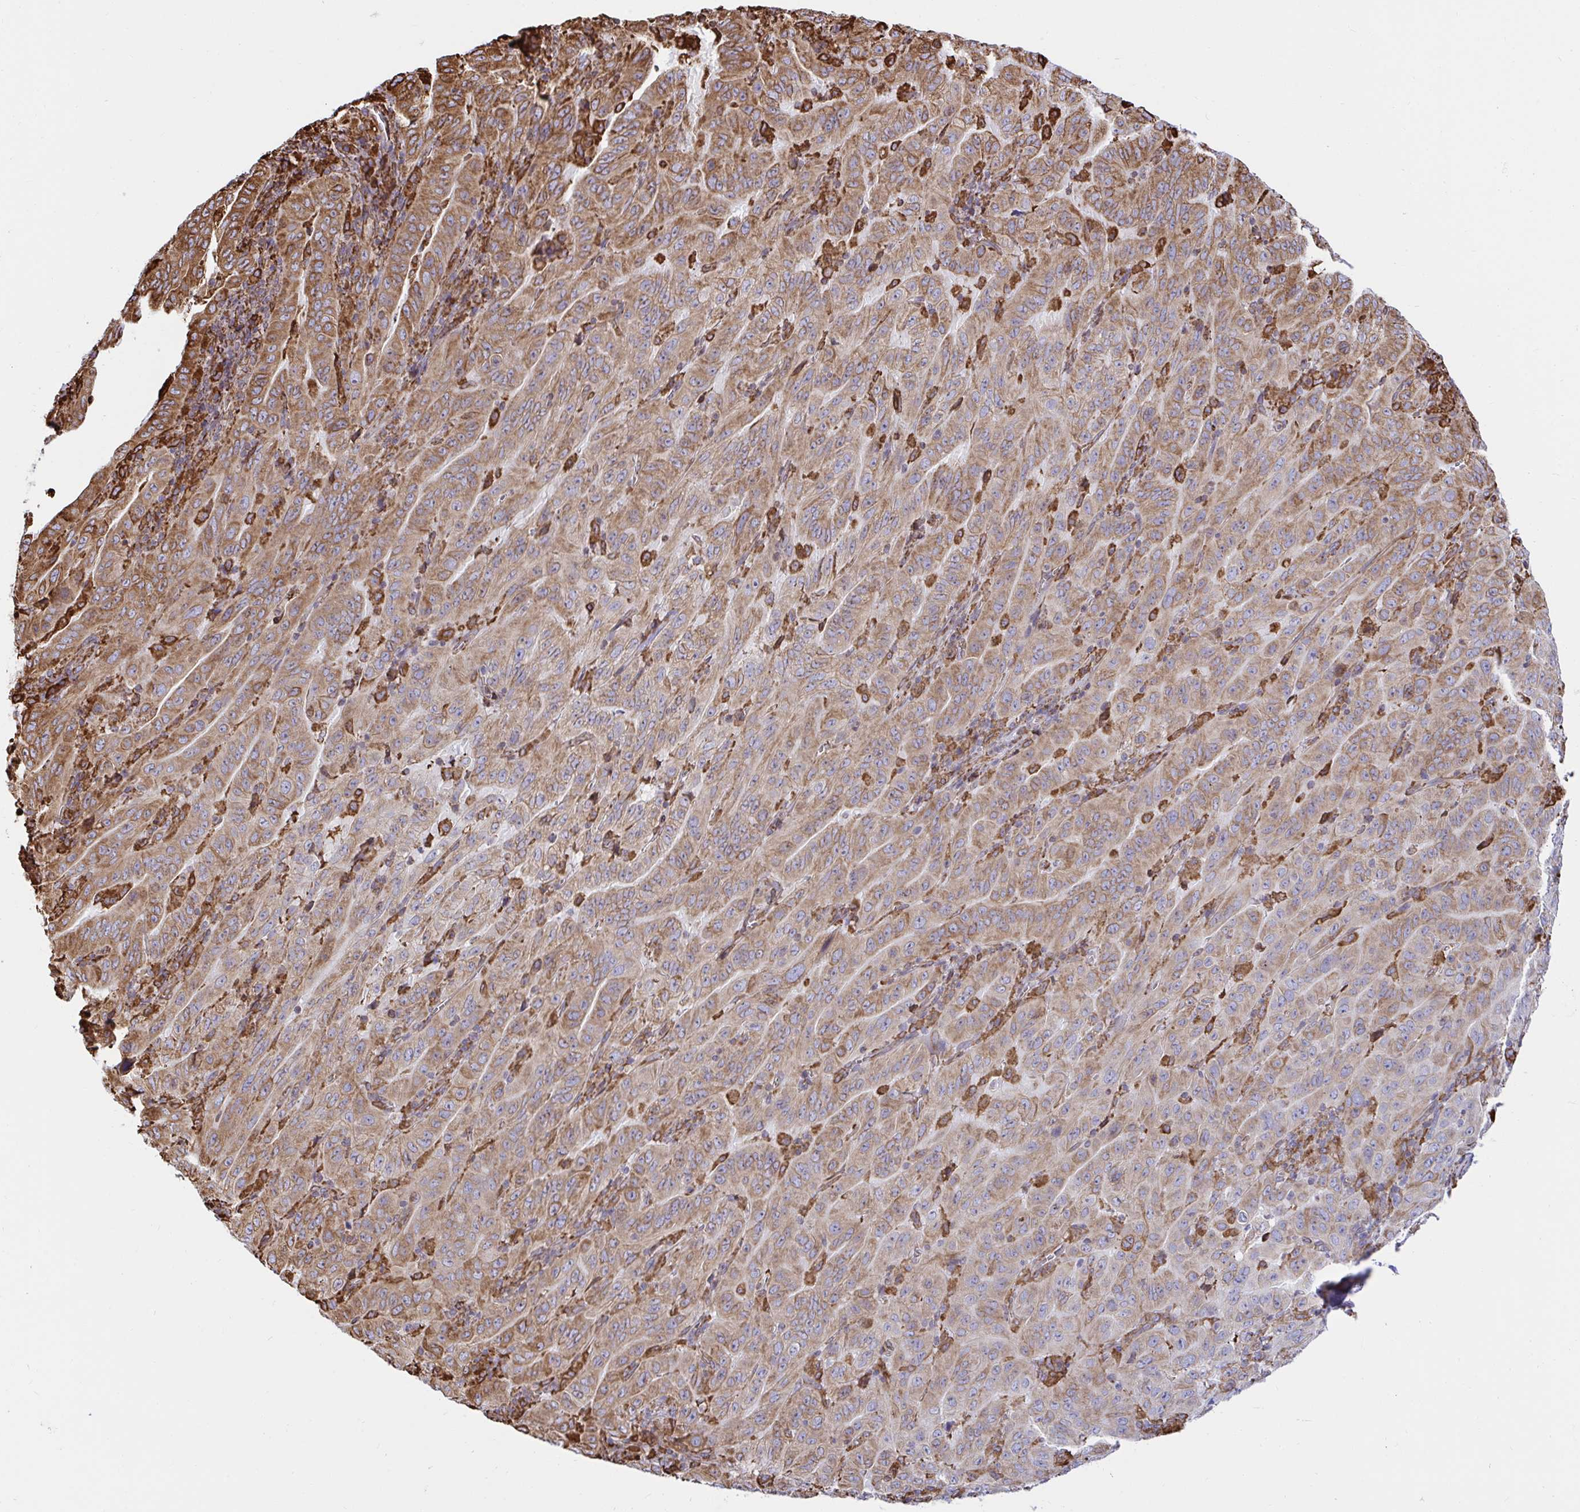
{"staining": {"intensity": "moderate", "quantity": "25%-75%", "location": "cytoplasmic/membranous"}, "tissue": "pancreatic cancer", "cell_type": "Tumor cells", "image_type": "cancer", "snomed": [{"axis": "morphology", "description": "Adenocarcinoma, NOS"}, {"axis": "topography", "description": "Pancreas"}], "caption": "Pancreatic cancer stained with IHC reveals moderate cytoplasmic/membranous staining in about 25%-75% of tumor cells. (brown staining indicates protein expression, while blue staining denotes nuclei).", "gene": "CLGN", "patient": {"sex": "male", "age": 63}}